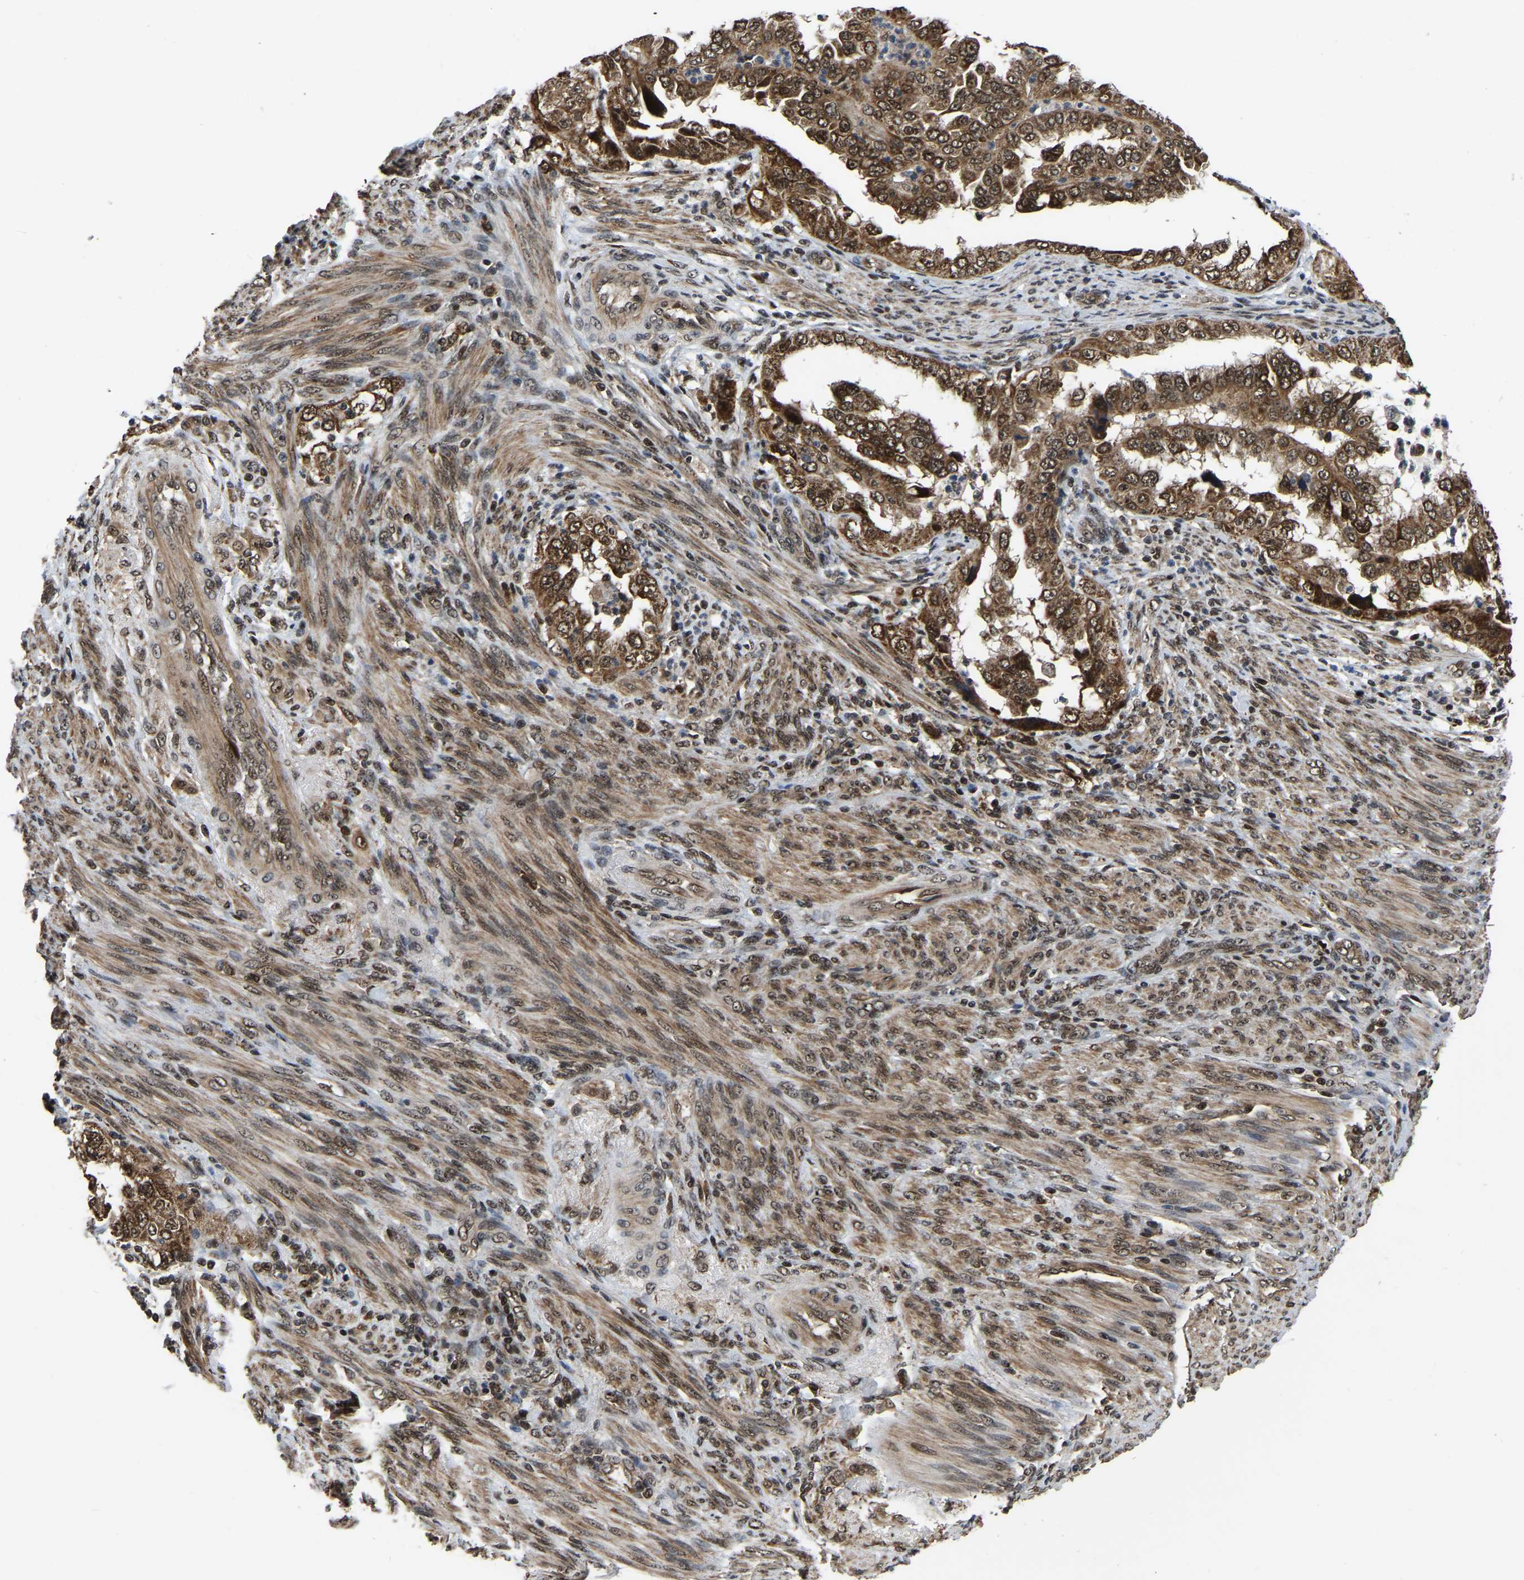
{"staining": {"intensity": "moderate", "quantity": ">75%", "location": "cytoplasmic/membranous,nuclear"}, "tissue": "endometrial cancer", "cell_type": "Tumor cells", "image_type": "cancer", "snomed": [{"axis": "morphology", "description": "Adenocarcinoma, NOS"}, {"axis": "topography", "description": "Endometrium"}], "caption": "This is an image of IHC staining of adenocarcinoma (endometrial), which shows moderate staining in the cytoplasmic/membranous and nuclear of tumor cells.", "gene": "CIAO1", "patient": {"sex": "female", "age": 85}}